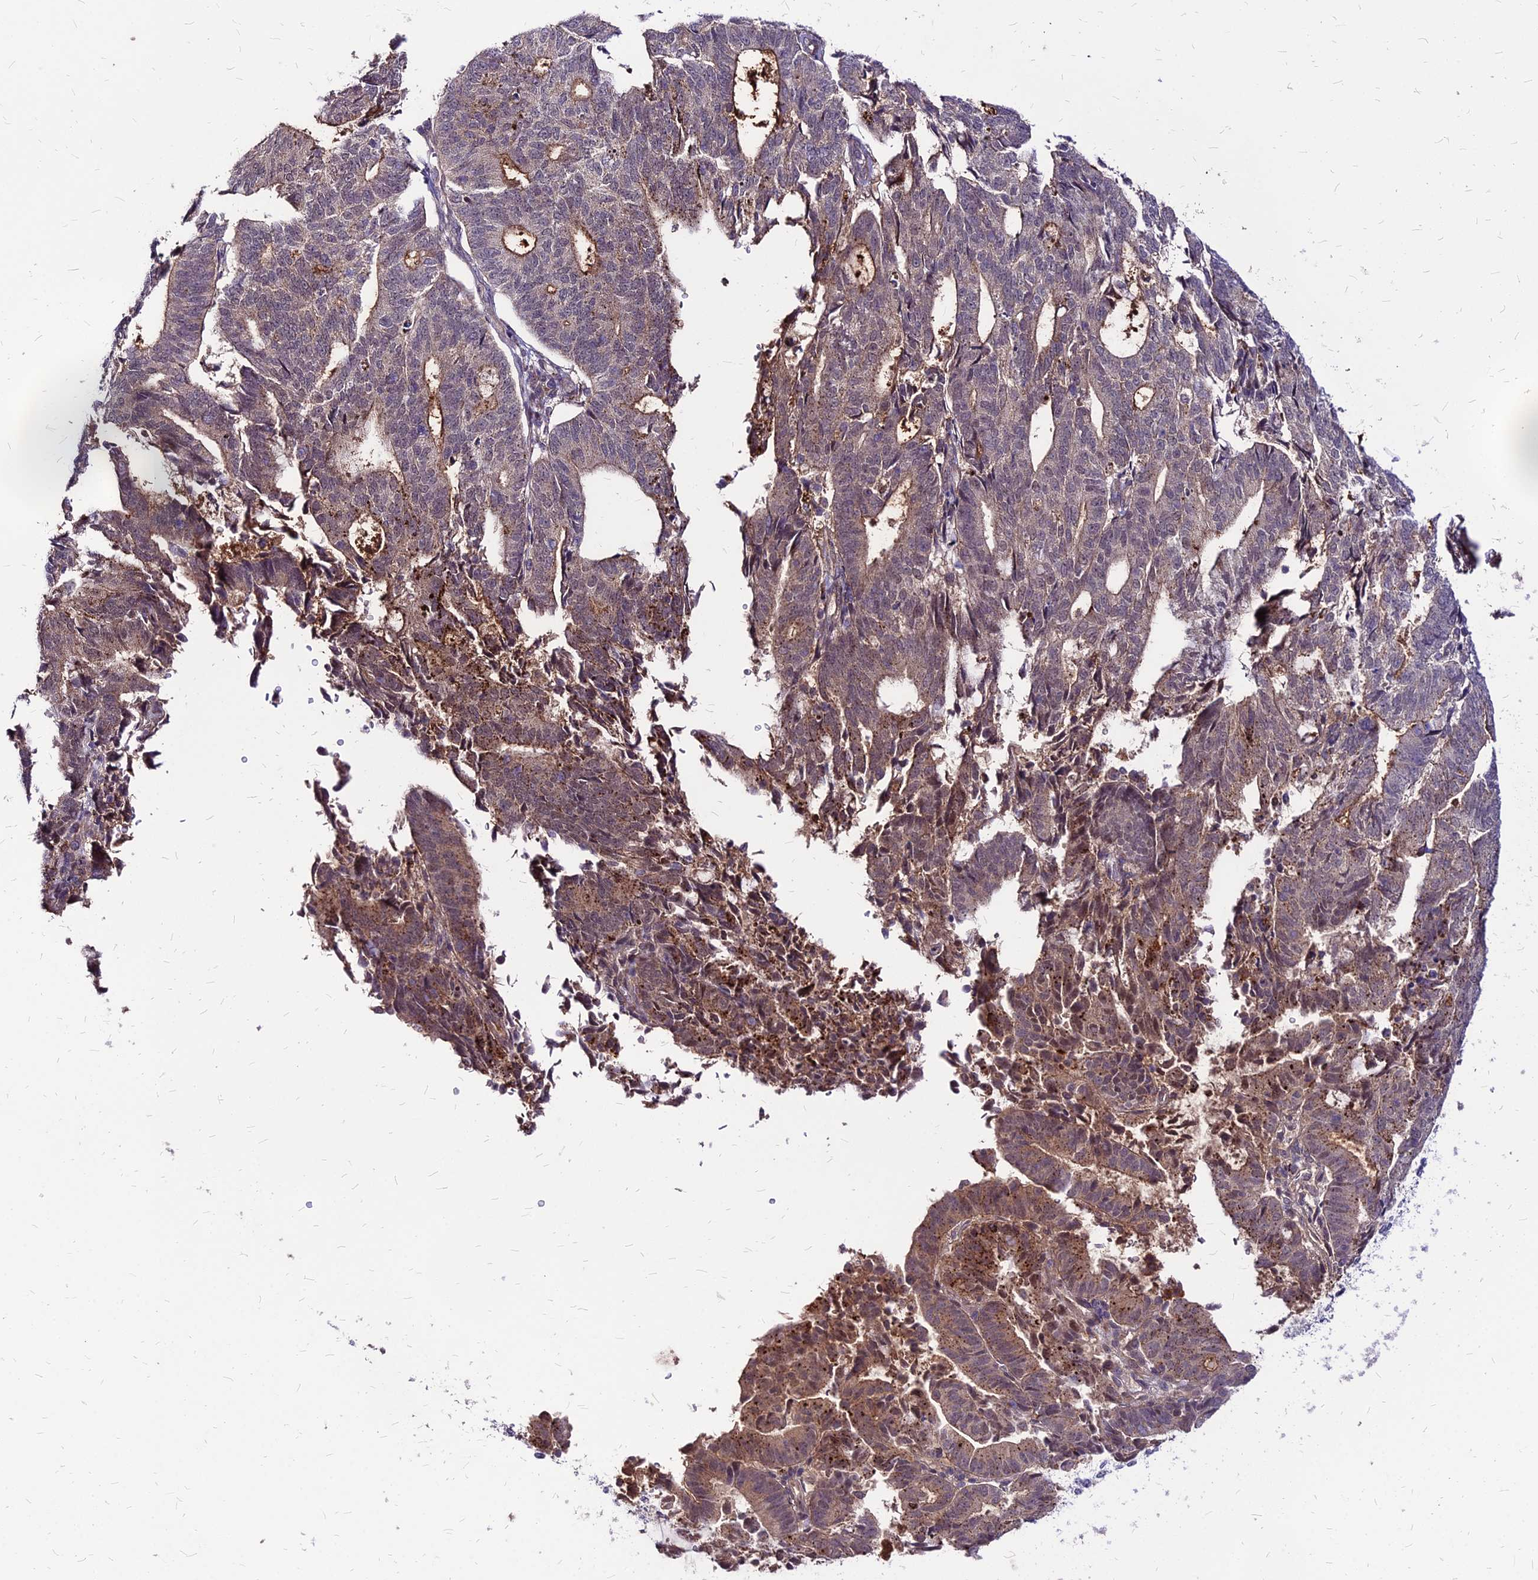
{"staining": {"intensity": "moderate", "quantity": "25%-75%", "location": "cytoplasmic/membranous"}, "tissue": "endometrial cancer", "cell_type": "Tumor cells", "image_type": "cancer", "snomed": [{"axis": "morphology", "description": "Adenocarcinoma, NOS"}, {"axis": "topography", "description": "Endometrium"}], "caption": "An image showing moderate cytoplasmic/membranous expression in approximately 25%-75% of tumor cells in endometrial cancer (adenocarcinoma), as visualized by brown immunohistochemical staining.", "gene": "APBA3", "patient": {"sex": "female", "age": 70}}